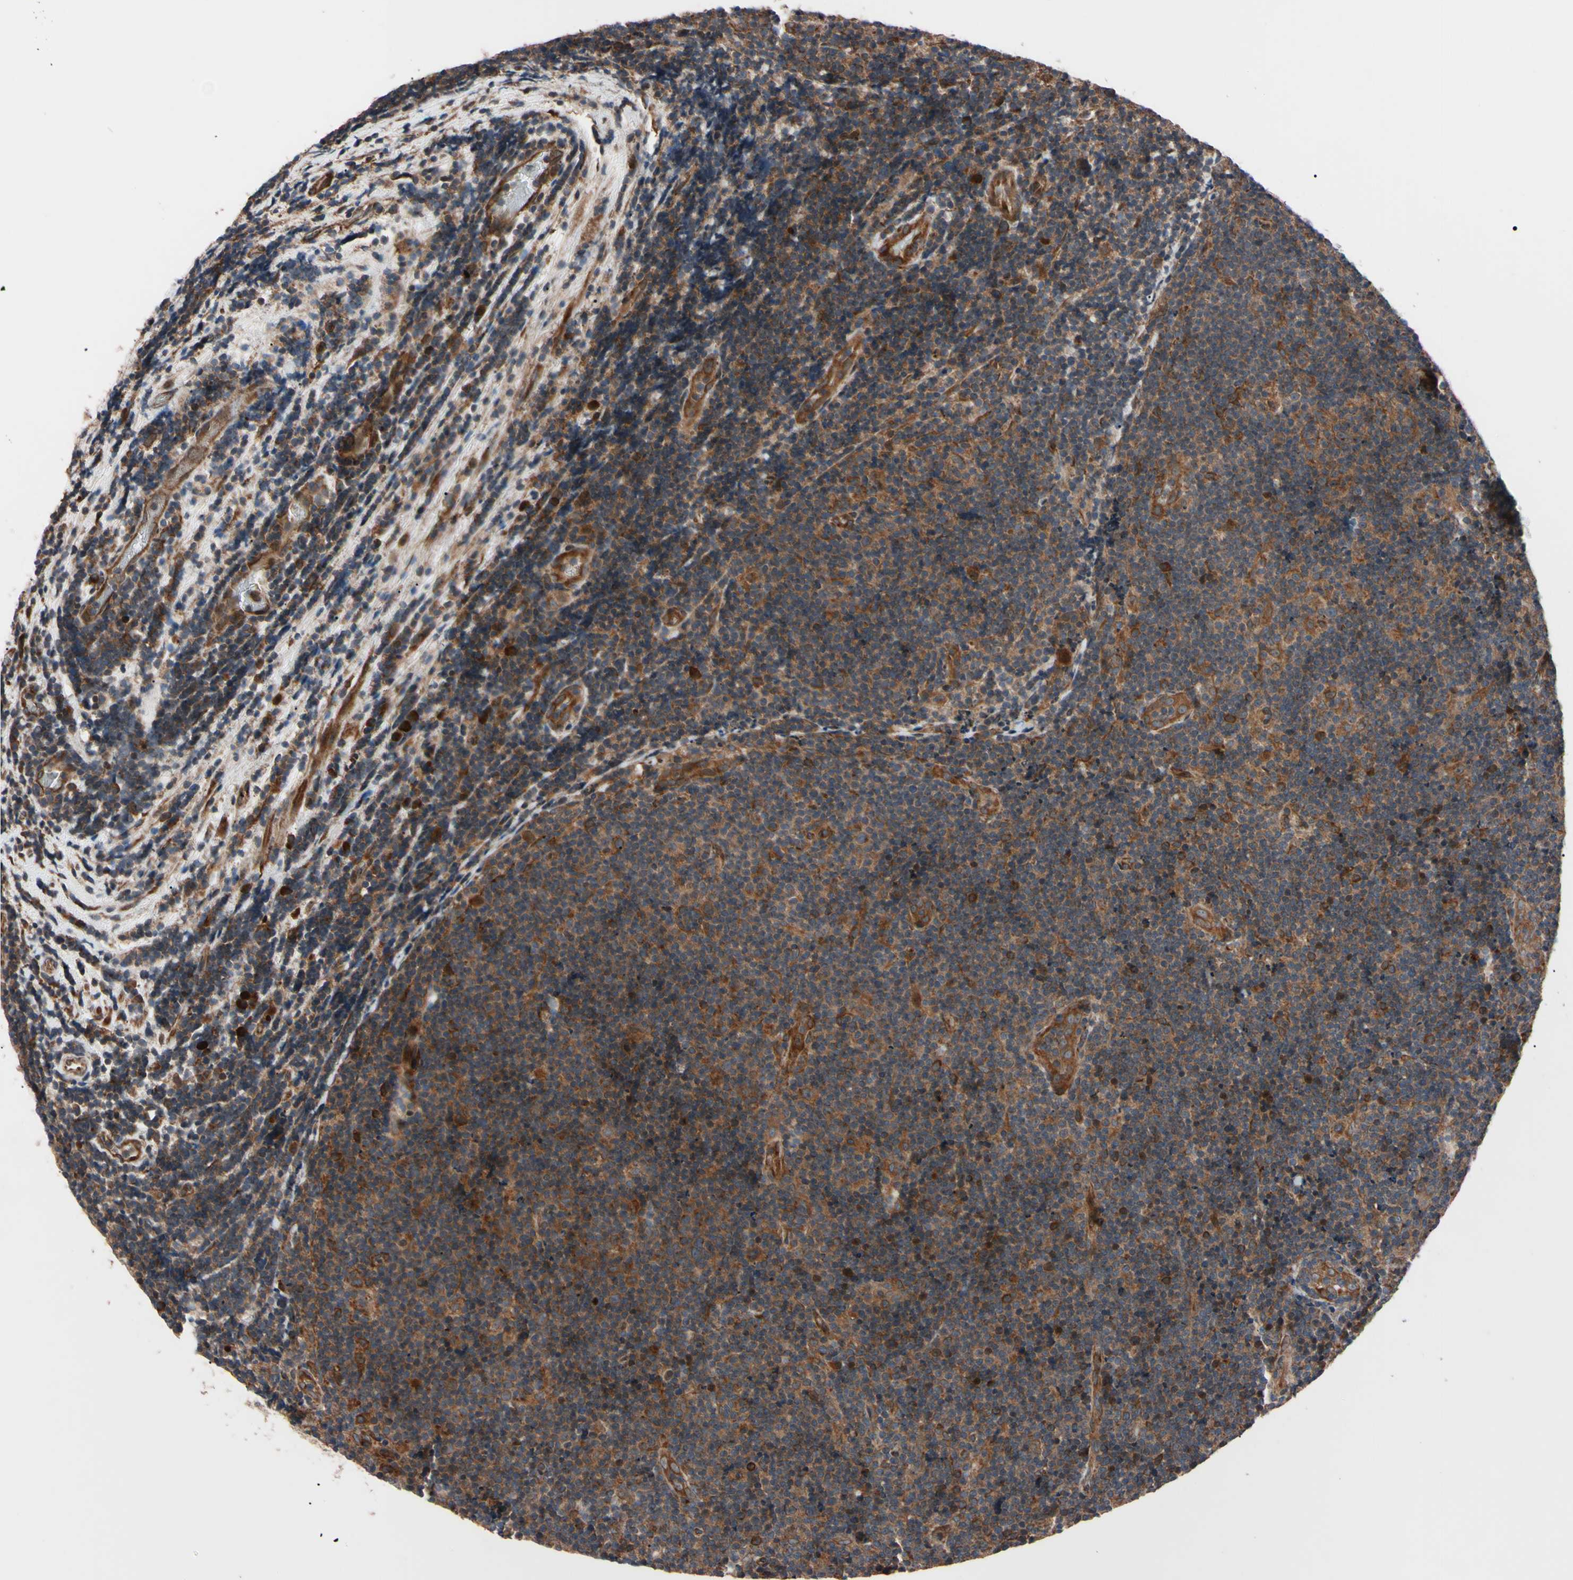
{"staining": {"intensity": "strong", "quantity": ">75%", "location": "cytoplasmic/membranous"}, "tissue": "lymphoma", "cell_type": "Tumor cells", "image_type": "cancer", "snomed": [{"axis": "morphology", "description": "Malignant lymphoma, non-Hodgkin's type, Low grade"}, {"axis": "topography", "description": "Lymph node"}], "caption": "Protein analysis of lymphoma tissue demonstrates strong cytoplasmic/membranous positivity in approximately >75% of tumor cells.", "gene": "GUCY1B1", "patient": {"sex": "male", "age": 83}}